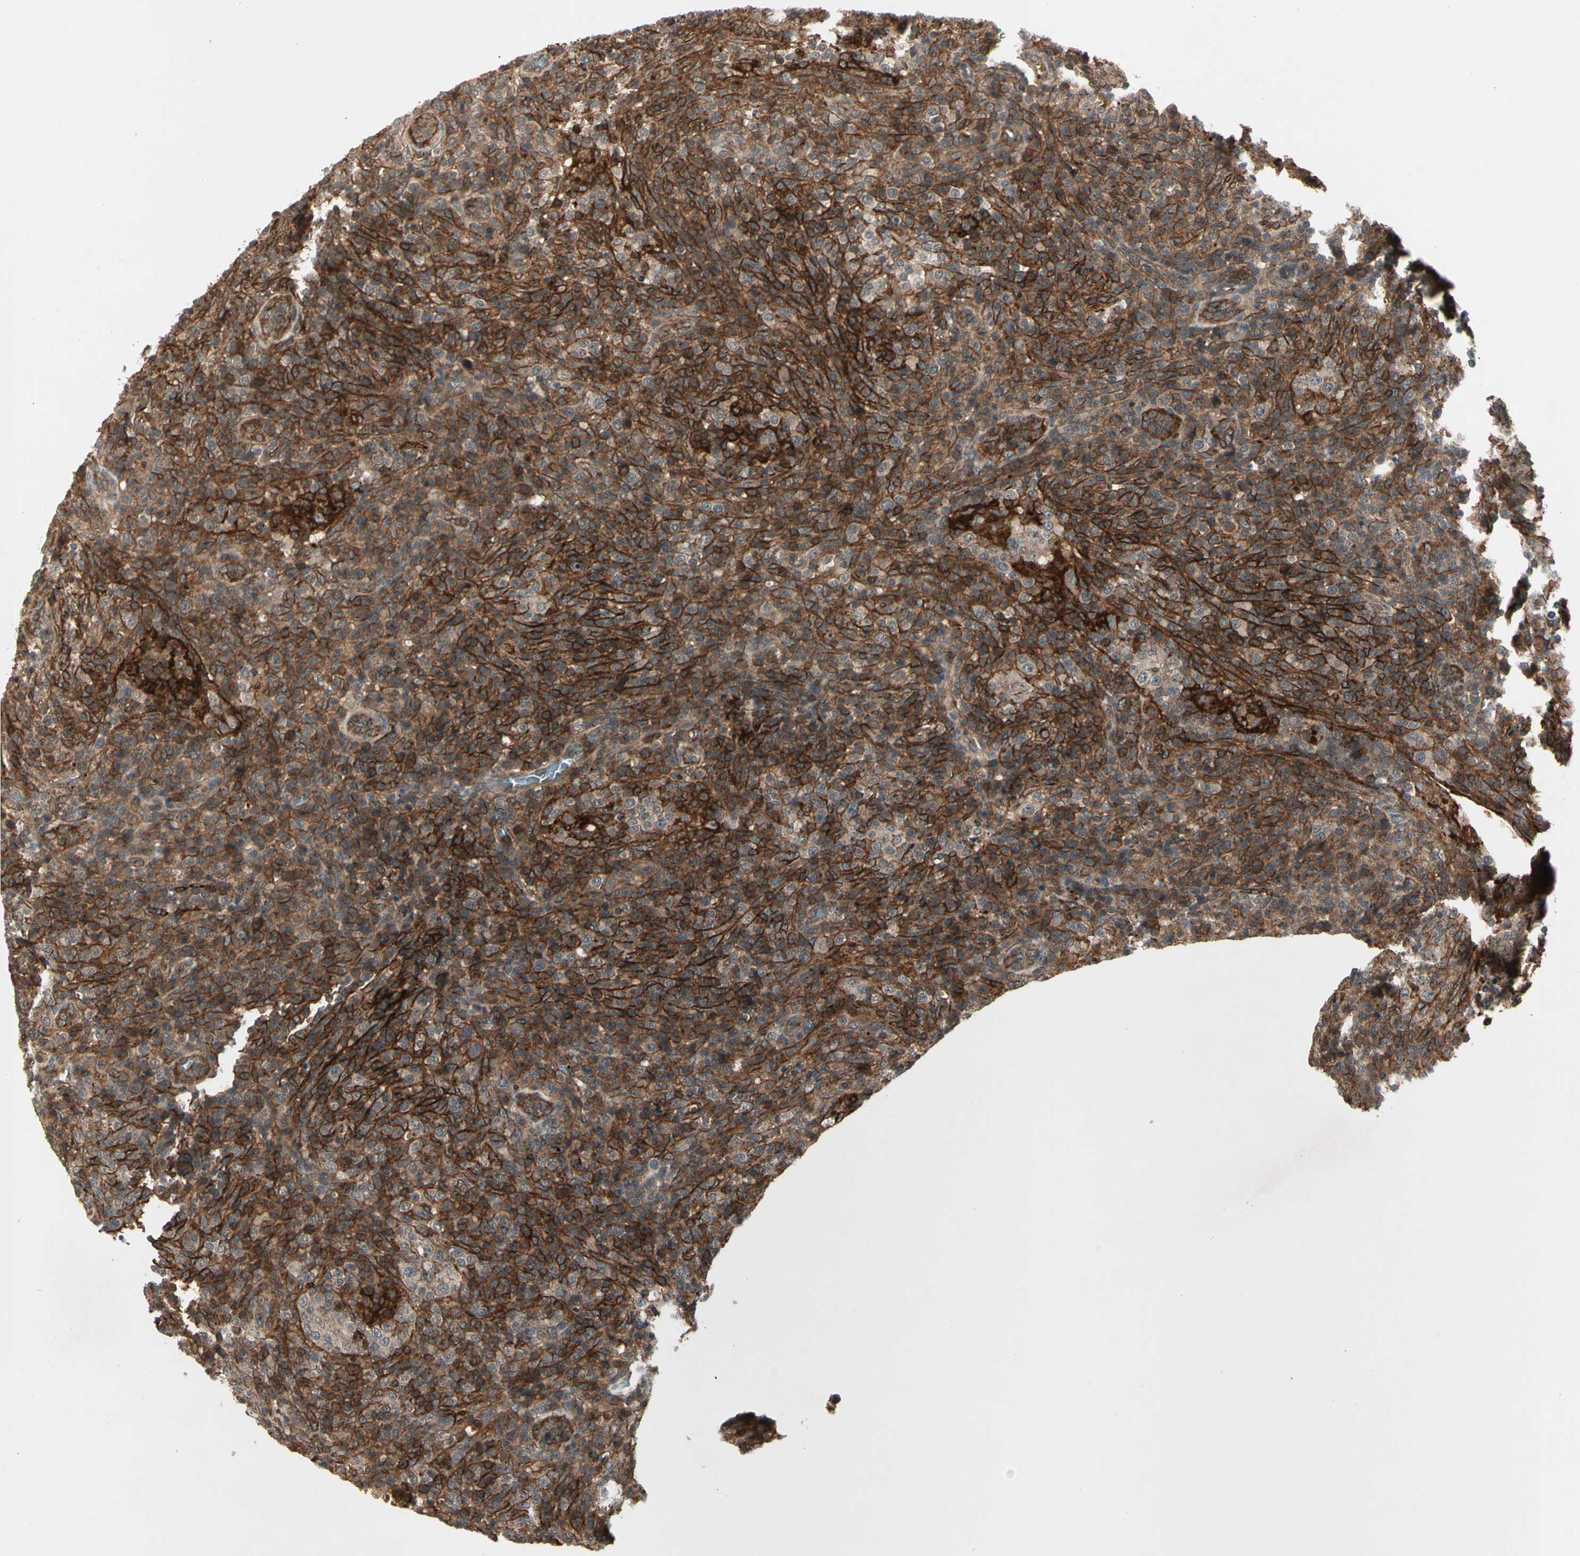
{"staining": {"intensity": "strong", "quantity": "<25%", "location": "cytoplasmic/membranous"}, "tissue": "lymphoma", "cell_type": "Tumor cells", "image_type": "cancer", "snomed": [{"axis": "morphology", "description": "Malignant lymphoma, non-Hodgkin's type, High grade"}, {"axis": "topography", "description": "Lymph node"}], "caption": "The histopathology image demonstrates immunohistochemical staining of malignant lymphoma, non-Hodgkin's type (high-grade). There is strong cytoplasmic/membranous positivity is seen in about <25% of tumor cells. (Brightfield microscopy of DAB IHC at high magnification).", "gene": "FLOT1", "patient": {"sex": "female", "age": 76}}